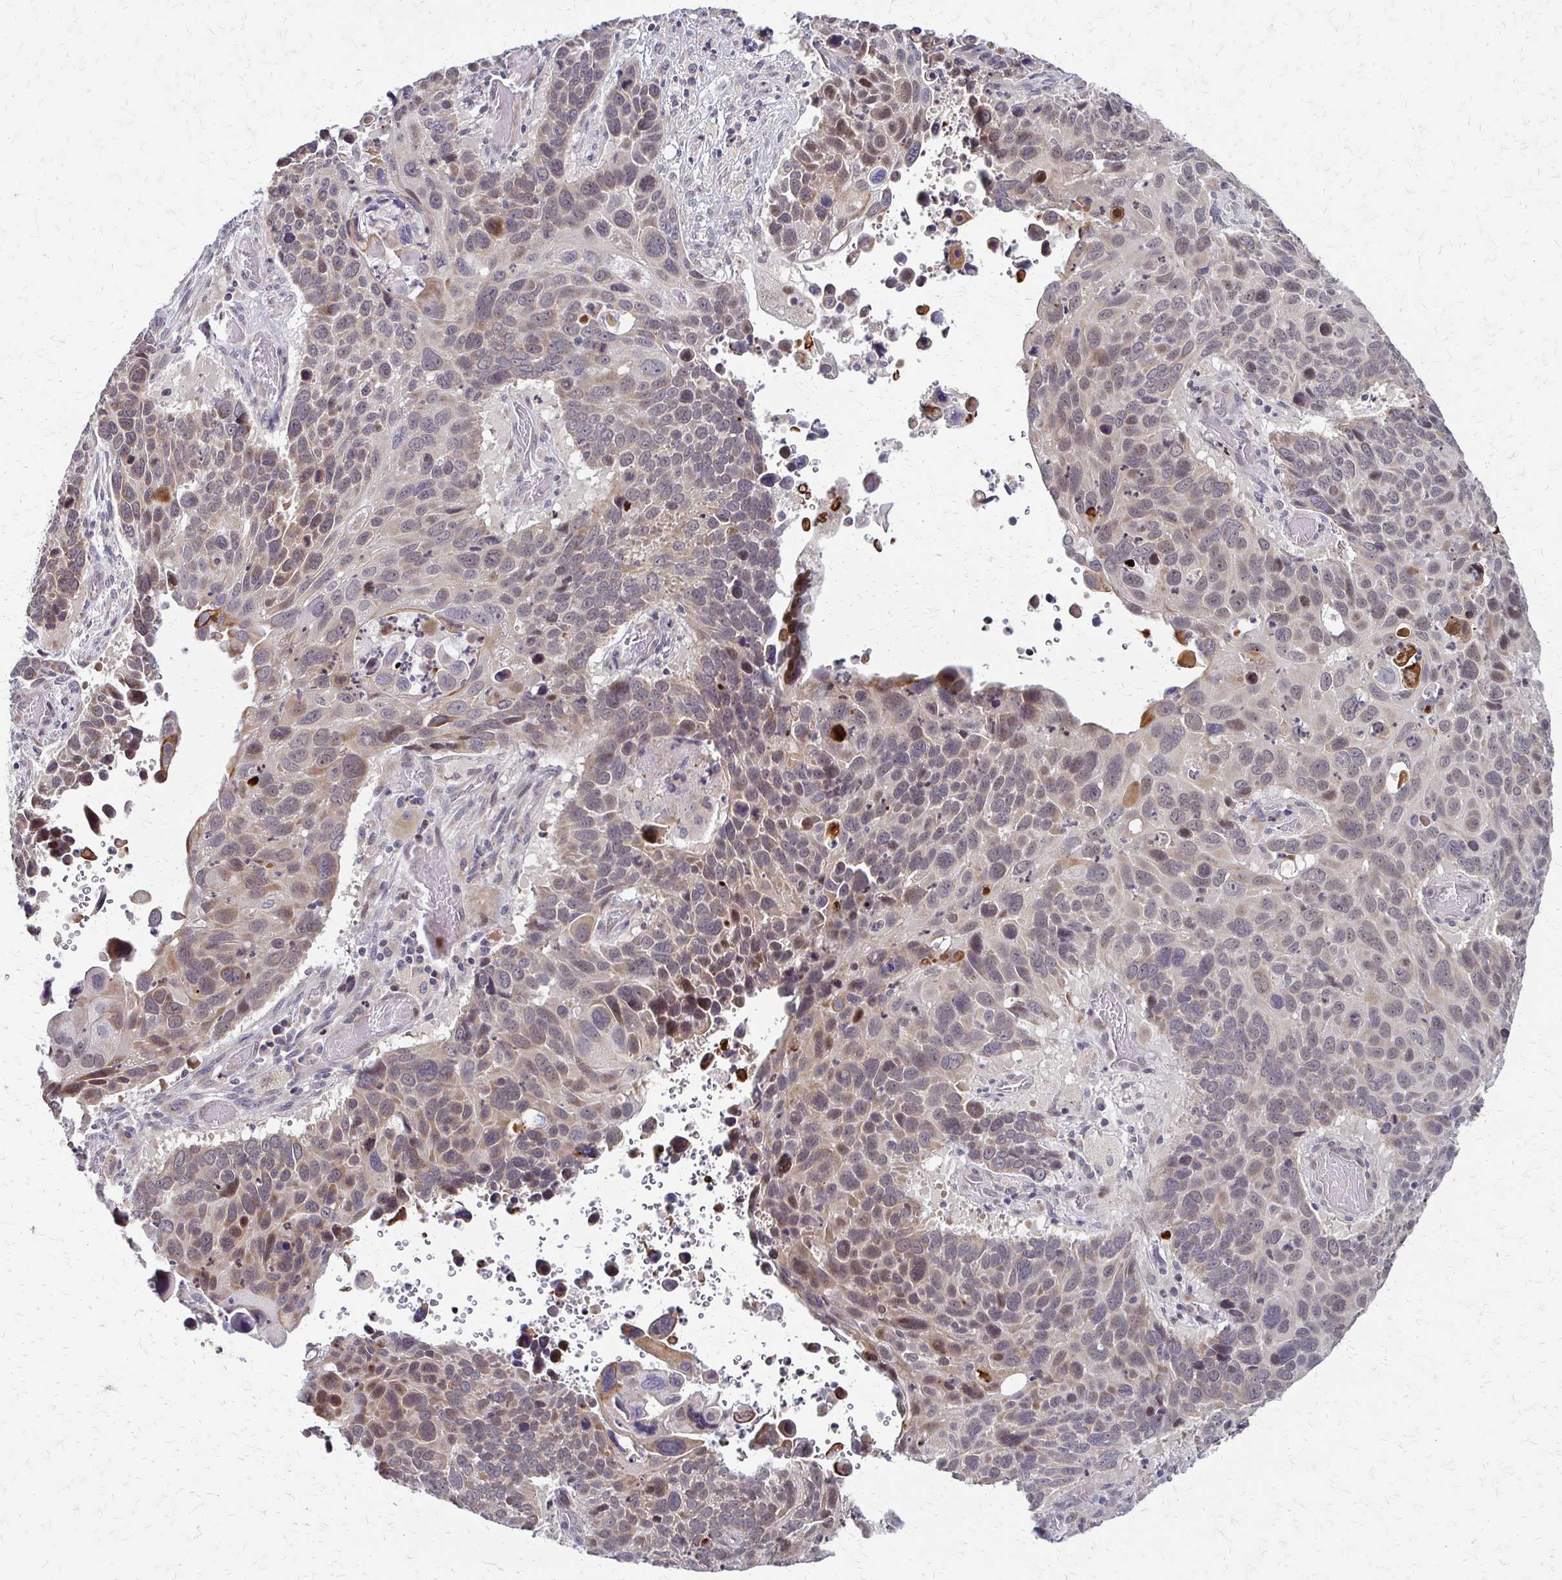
{"staining": {"intensity": "weak", "quantity": "25%-75%", "location": "cytoplasmic/membranous"}, "tissue": "lung cancer", "cell_type": "Tumor cells", "image_type": "cancer", "snomed": [{"axis": "morphology", "description": "Squamous cell carcinoma, NOS"}, {"axis": "topography", "description": "Lung"}], "caption": "Protein expression analysis of human lung cancer reveals weak cytoplasmic/membranous positivity in about 25%-75% of tumor cells.", "gene": "TRIR", "patient": {"sex": "male", "age": 68}}